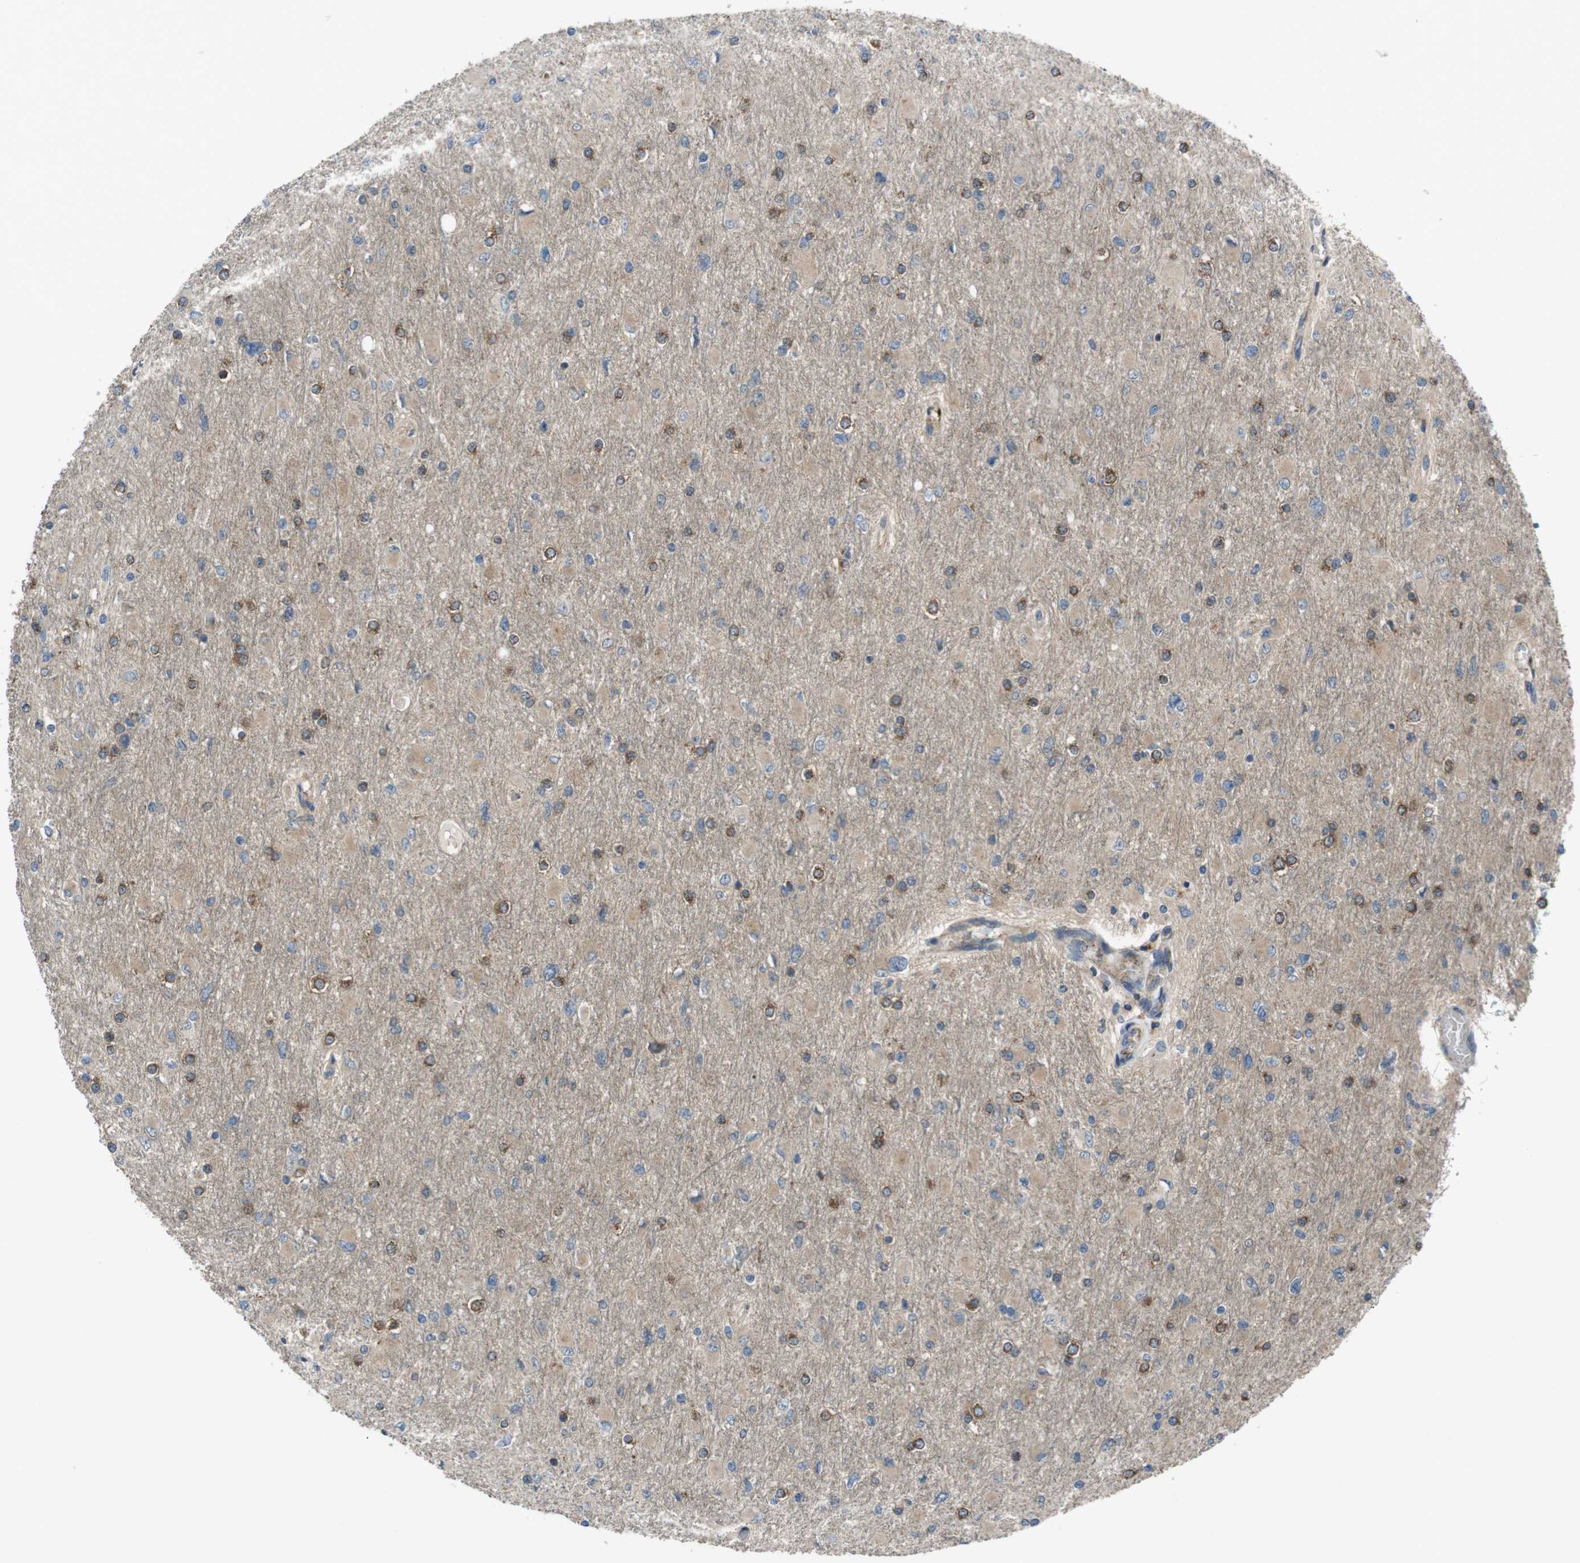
{"staining": {"intensity": "moderate", "quantity": "25%-75%", "location": "cytoplasmic/membranous"}, "tissue": "glioma", "cell_type": "Tumor cells", "image_type": "cancer", "snomed": [{"axis": "morphology", "description": "Glioma, malignant, High grade"}, {"axis": "topography", "description": "Cerebral cortex"}], "caption": "This micrograph shows malignant glioma (high-grade) stained with IHC to label a protein in brown. The cytoplasmic/membranous of tumor cells show moderate positivity for the protein. Nuclei are counter-stained blue.", "gene": "SLC22A23", "patient": {"sex": "female", "age": 36}}